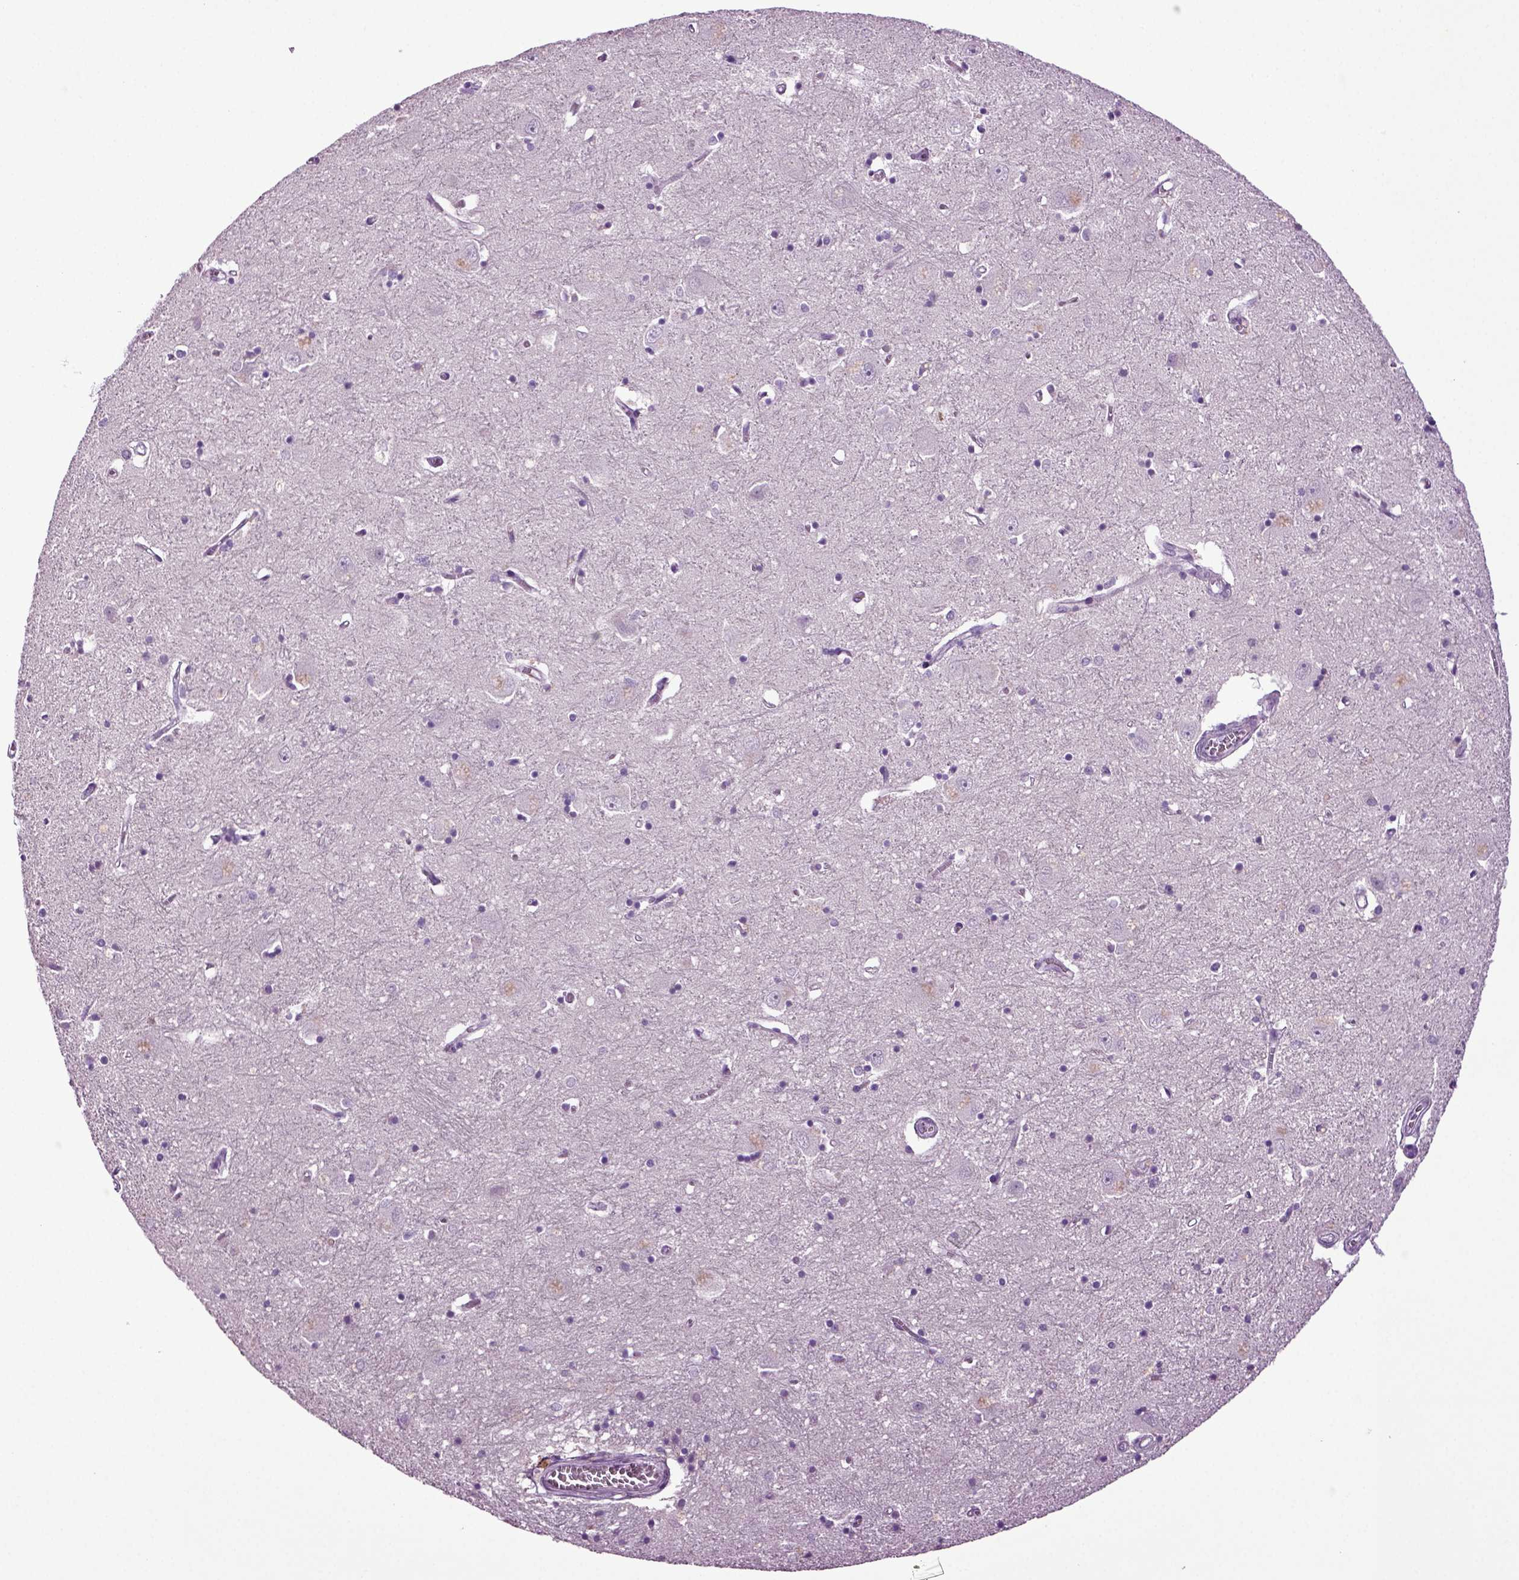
{"staining": {"intensity": "negative", "quantity": "none", "location": "none"}, "tissue": "caudate", "cell_type": "Glial cells", "image_type": "normal", "snomed": [{"axis": "morphology", "description": "Normal tissue, NOS"}, {"axis": "topography", "description": "Lateral ventricle wall"}], "caption": "This is an immunohistochemistry (IHC) photomicrograph of unremarkable human caudate. There is no expression in glial cells.", "gene": "FGF11", "patient": {"sex": "male", "age": 54}}